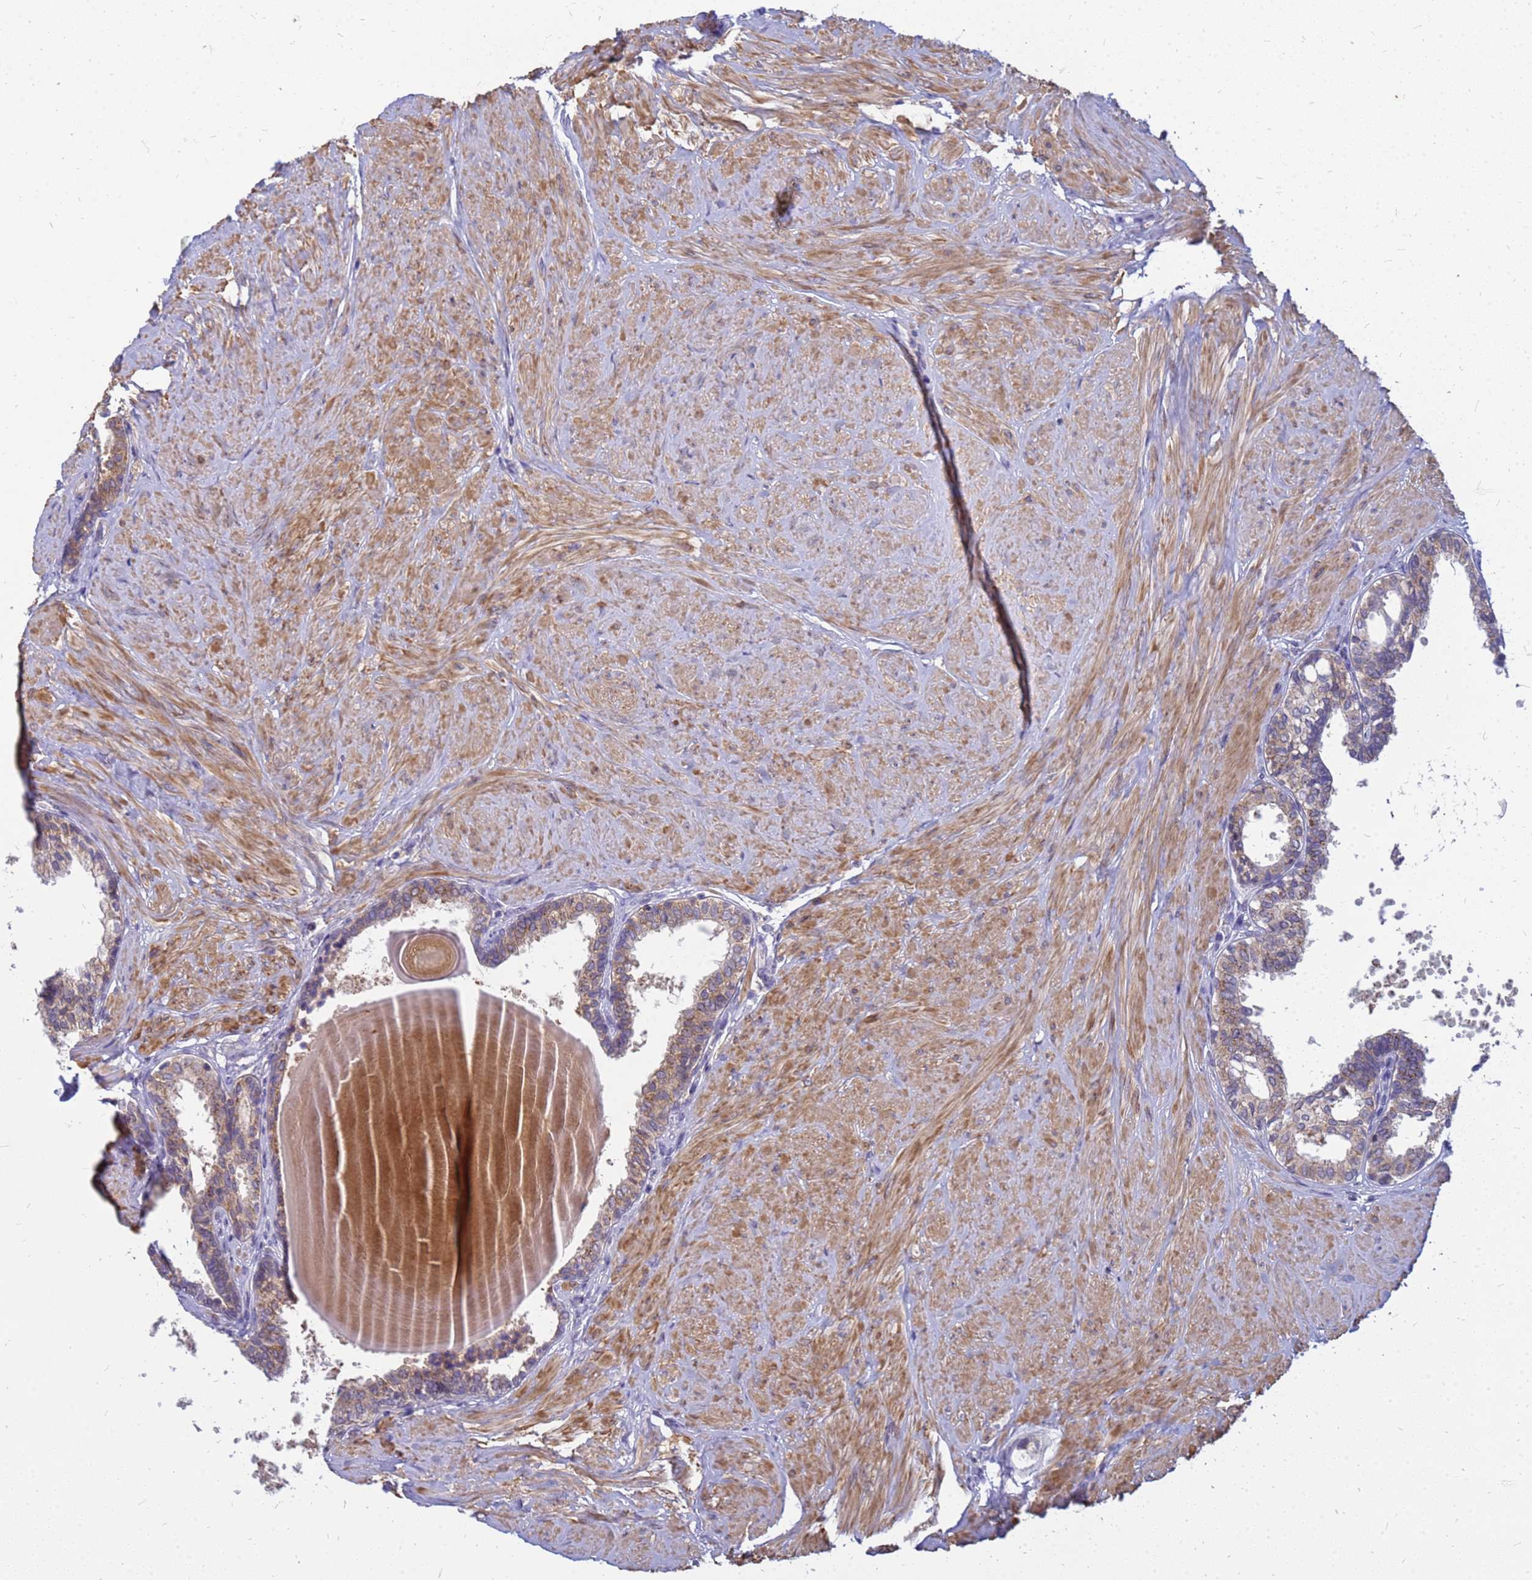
{"staining": {"intensity": "moderate", "quantity": "25%-75%", "location": "cytoplasmic/membranous"}, "tissue": "prostate", "cell_type": "Glandular cells", "image_type": "normal", "snomed": [{"axis": "morphology", "description": "Normal tissue, NOS"}, {"axis": "topography", "description": "Prostate"}], "caption": "The histopathology image displays immunohistochemical staining of normal prostate. There is moderate cytoplasmic/membranous staining is identified in approximately 25%-75% of glandular cells.", "gene": "SRGAP3", "patient": {"sex": "male", "age": 48}}